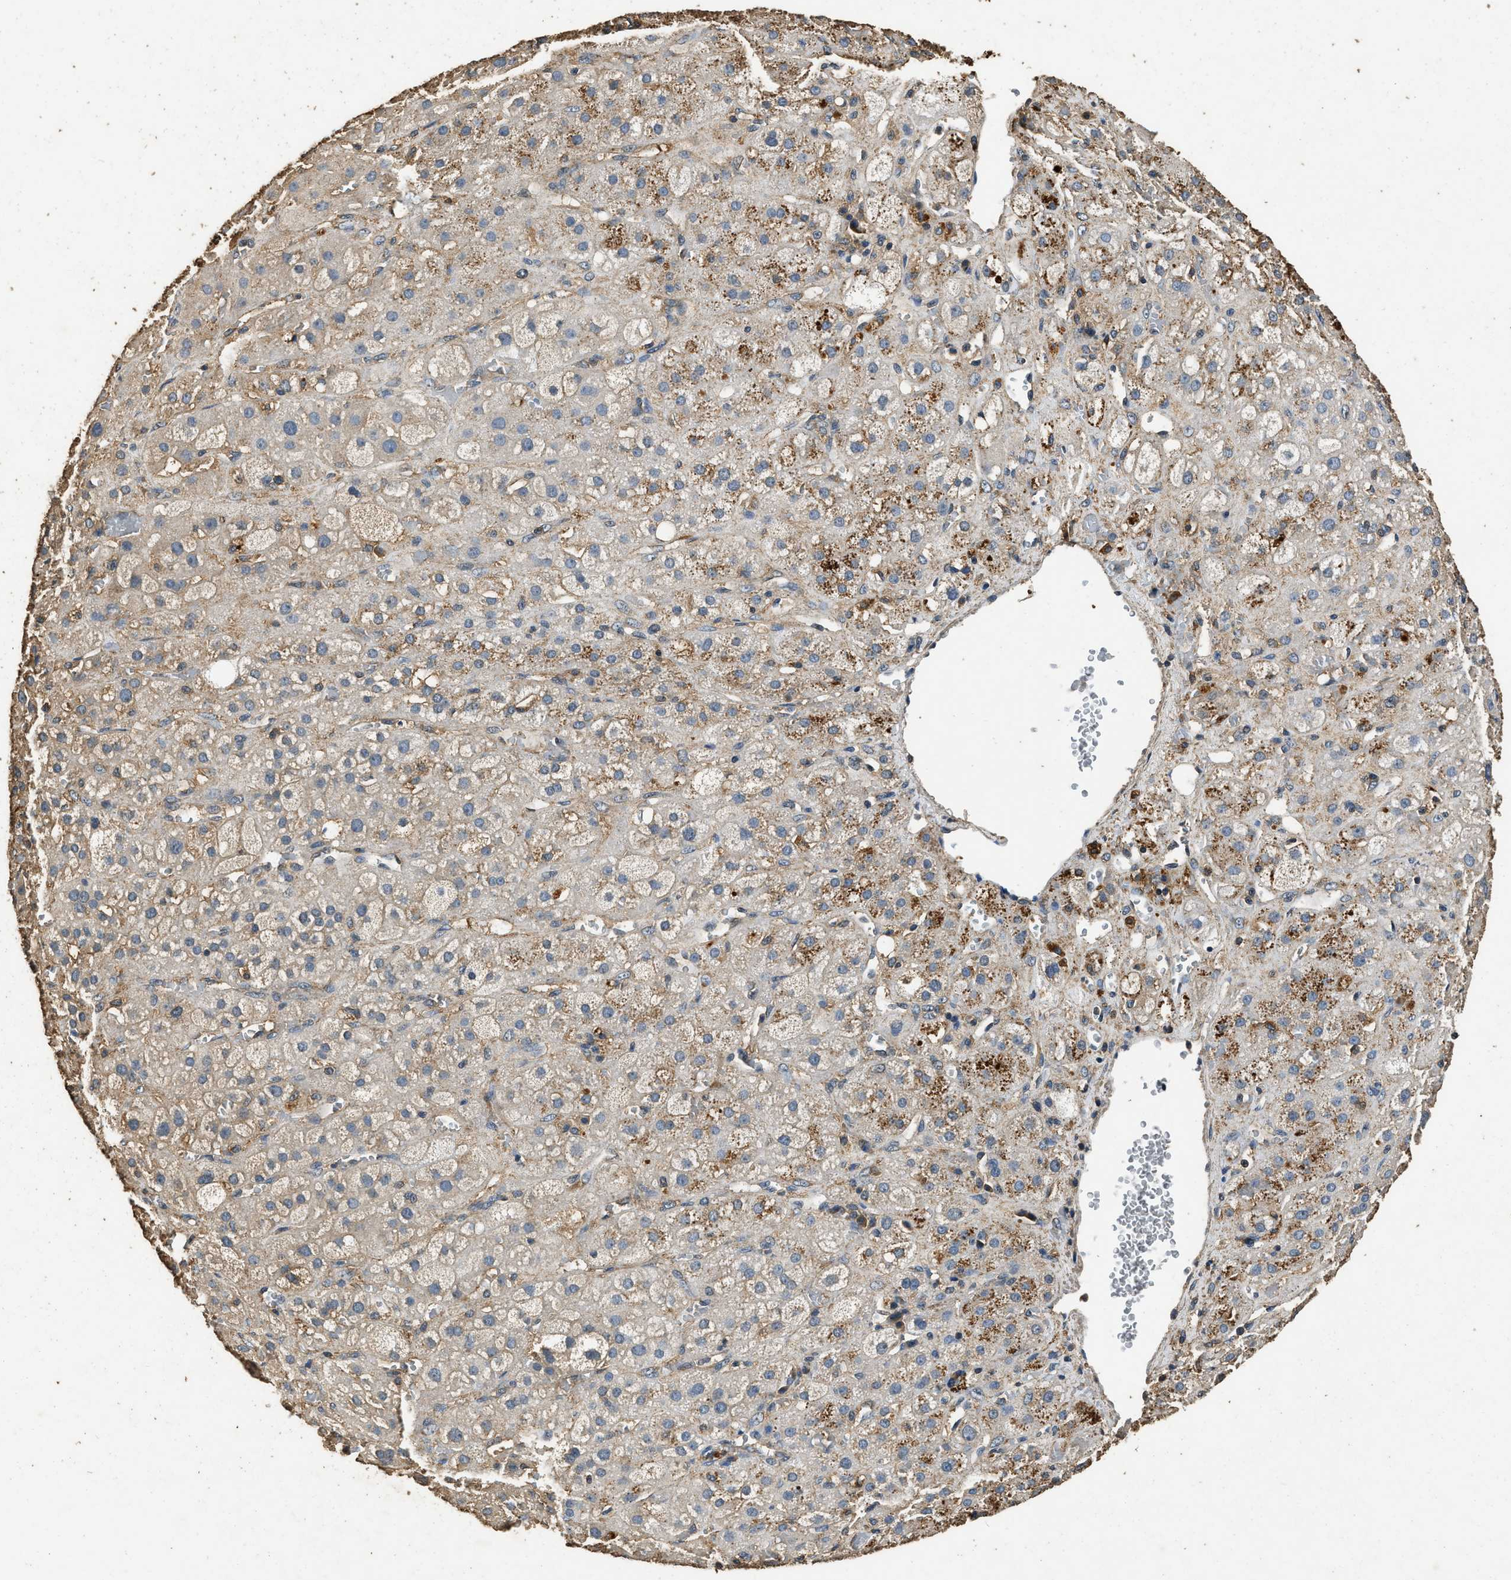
{"staining": {"intensity": "moderate", "quantity": "25%-75%", "location": "cytoplasmic/membranous"}, "tissue": "adrenal gland", "cell_type": "Glandular cells", "image_type": "normal", "snomed": [{"axis": "morphology", "description": "Normal tissue, NOS"}, {"axis": "topography", "description": "Adrenal gland"}], "caption": "Brown immunohistochemical staining in unremarkable human adrenal gland reveals moderate cytoplasmic/membranous expression in about 25%-75% of glandular cells.", "gene": "MIB1", "patient": {"sex": "female", "age": 47}}